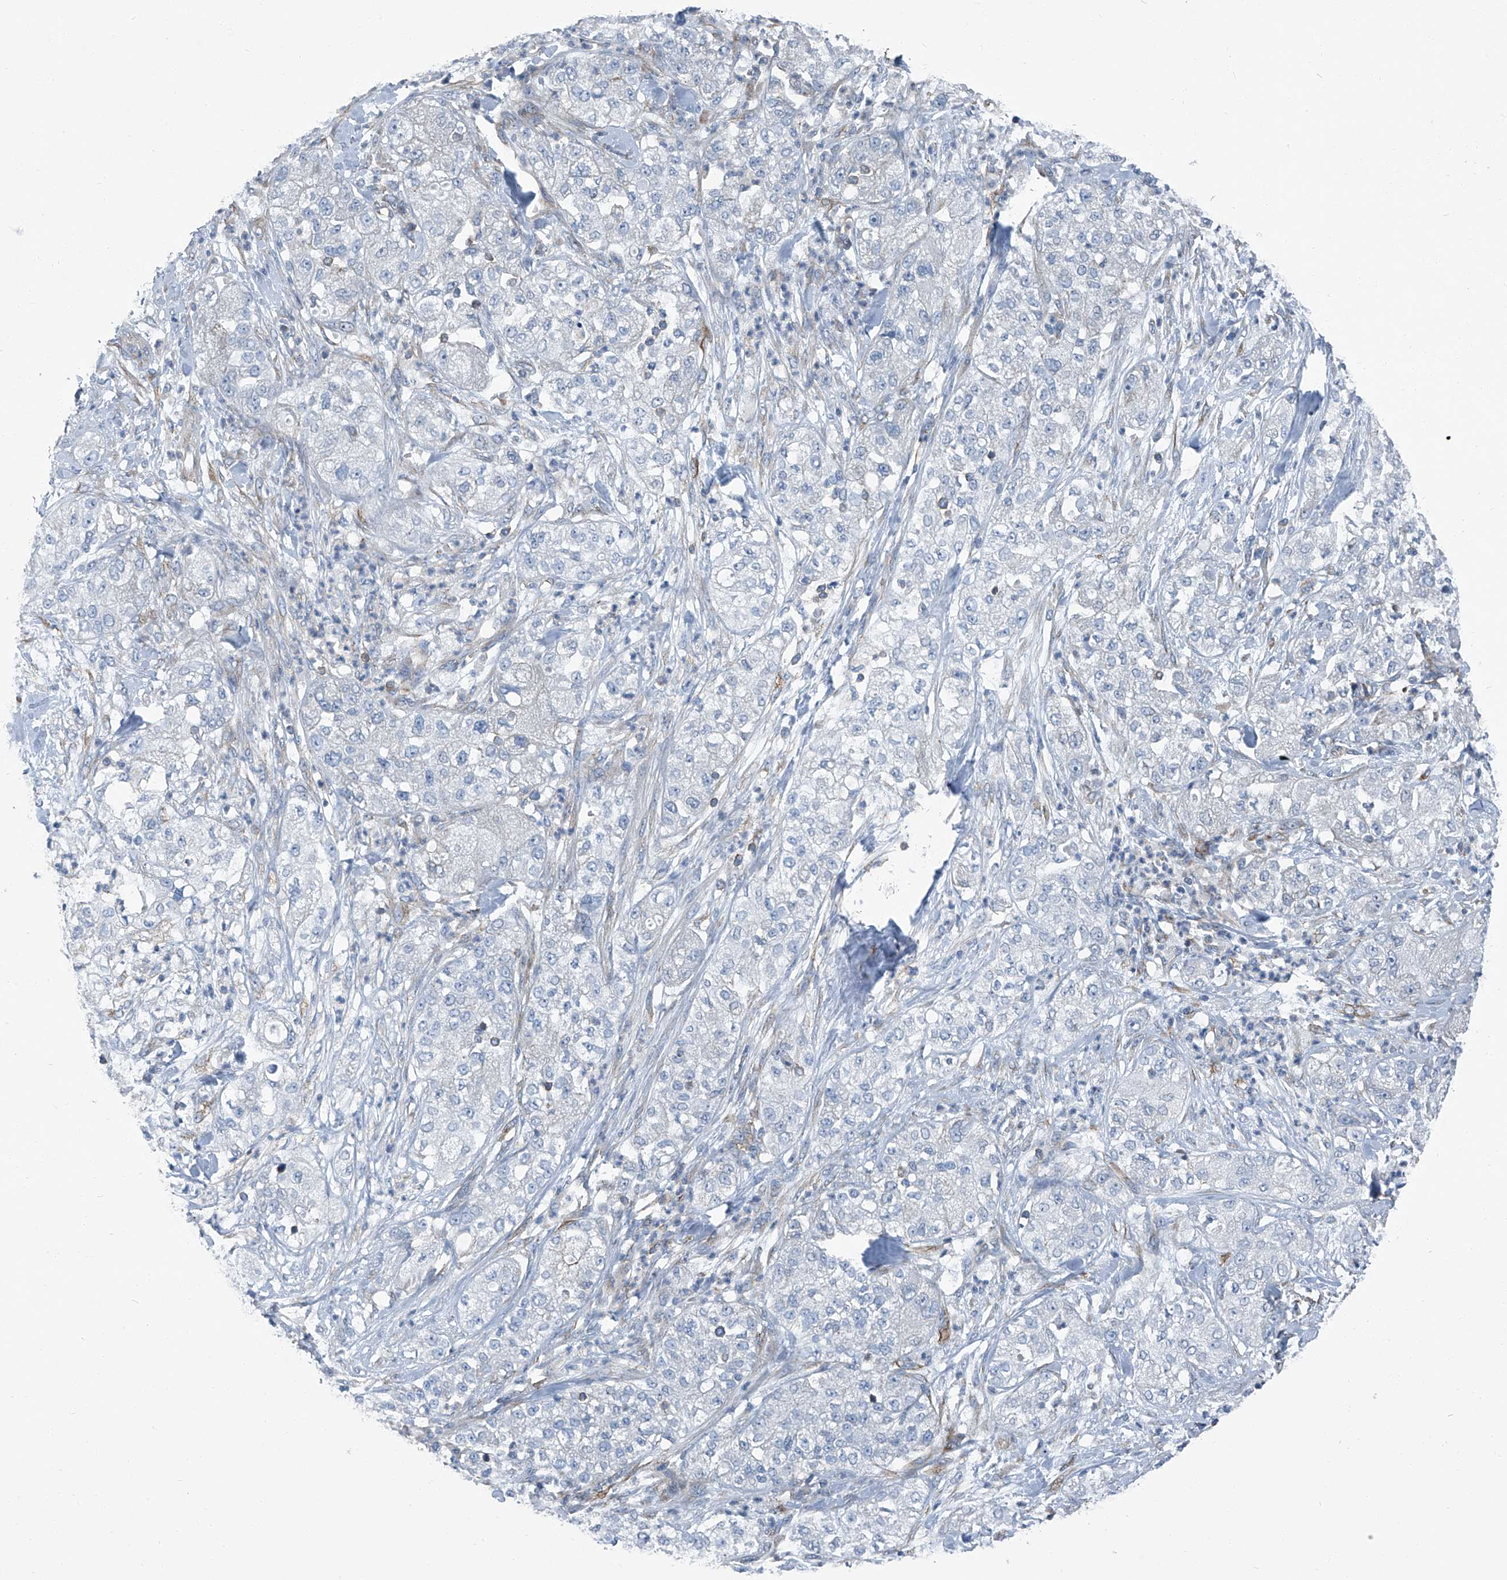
{"staining": {"intensity": "negative", "quantity": "none", "location": "none"}, "tissue": "pancreatic cancer", "cell_type": "Tumor cells", "image_type": "cancer", "snomed": [{"axis": "morphology", "description": "Adenocarcinoma, NOS"}, {"axis": "topography", "description": "Pancreas"}], "caption": "A micrograph of pancreatic adenocarcinoma stained for a protein exhibits no brown staining in tumor cells.", "gene": "SEPTIN7", "patient": {"sex": "female", "age": 78}}